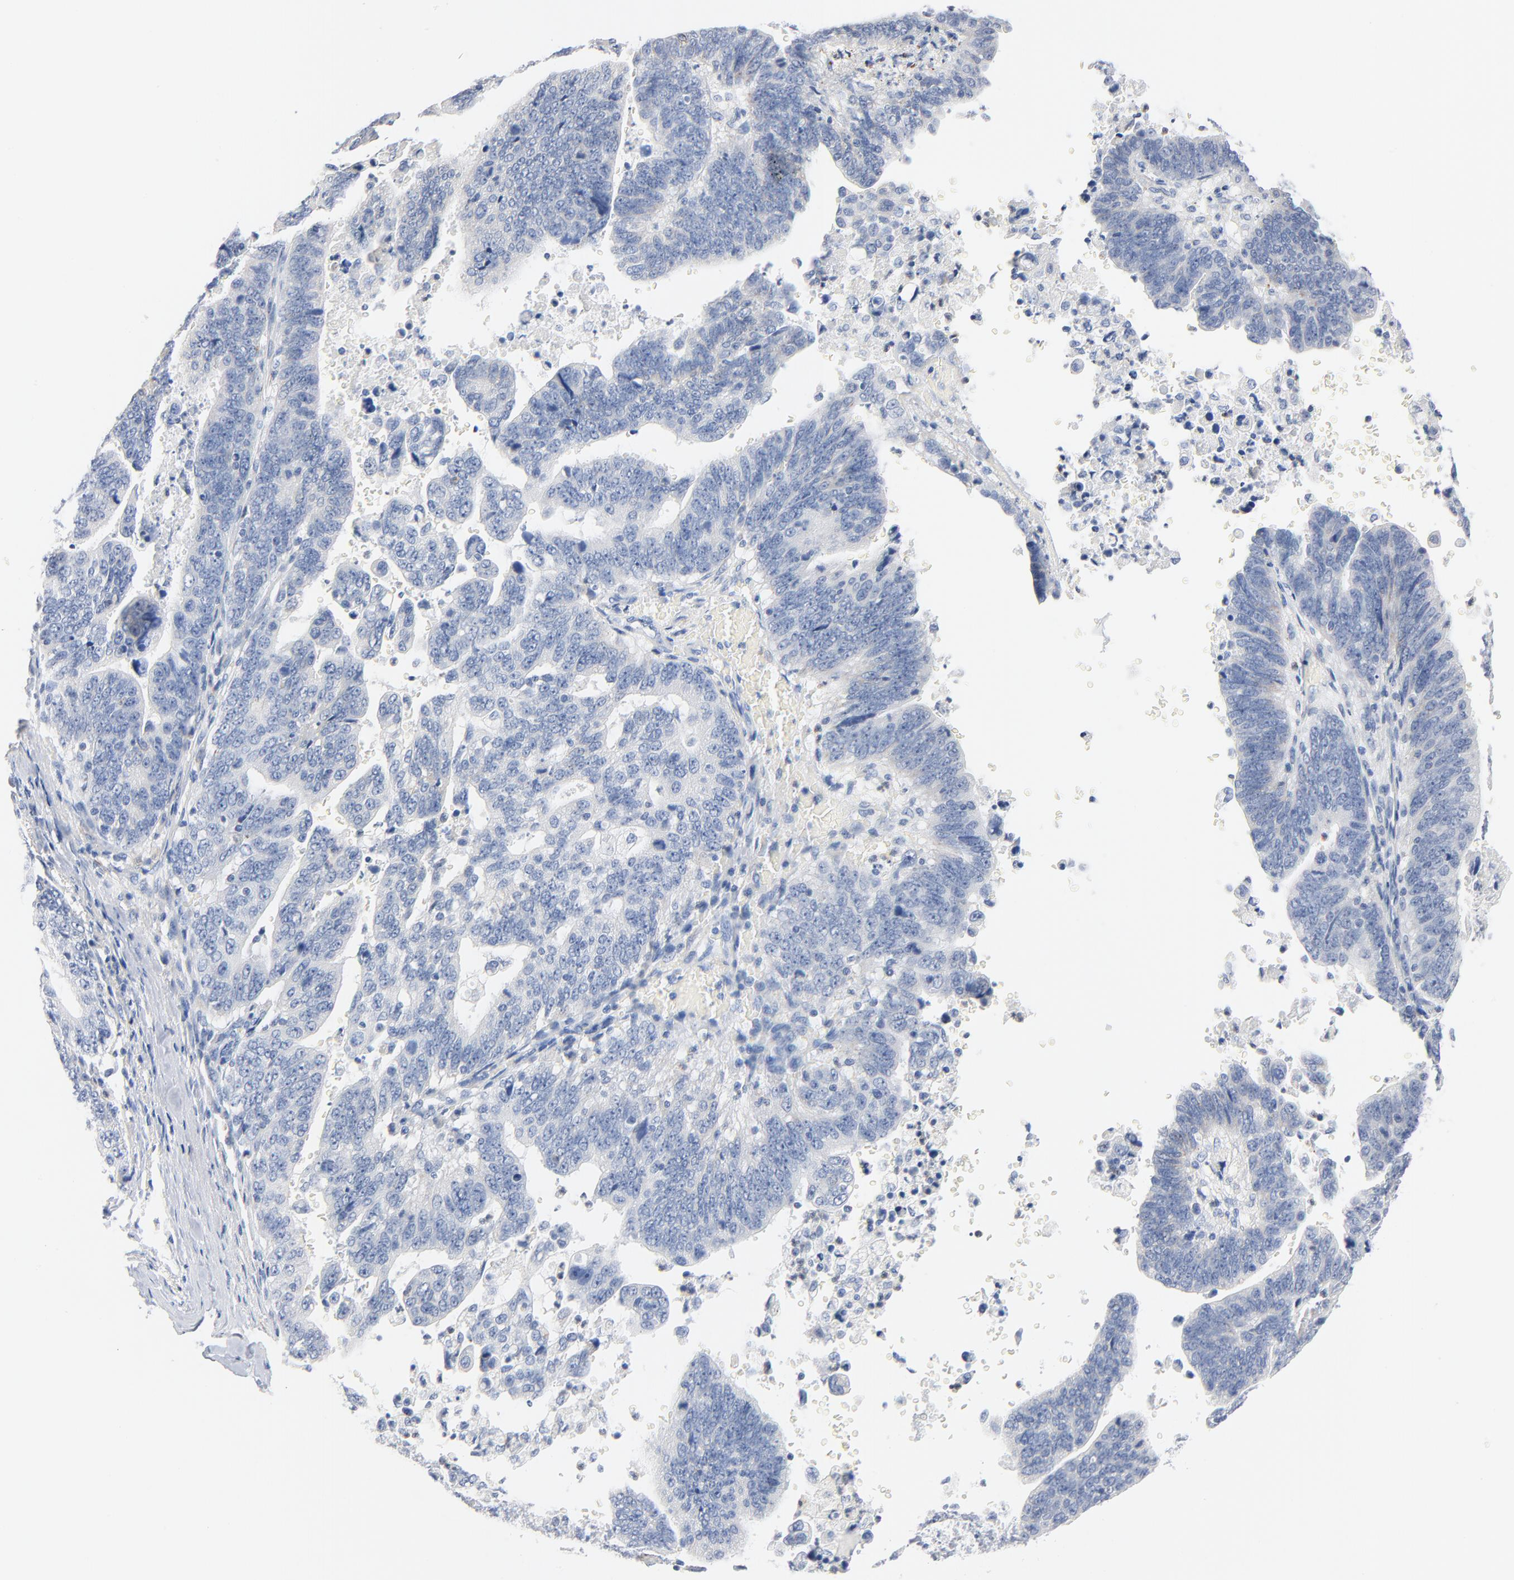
{"staining": {"intensity": "negative", "quantity": "none", "location": "none"}, "tissue": "stomach cancer", "cell_type": "Tumor cells", "image_type": "cancer", "snomed": [{"axis": "morphology", "description": "Adenocarcinoma, NOS"}, {"axis": "topography", "description": "Stomach, upper"}], "caption": "The histopathology image exhibits no staining of tumor cells in stomach cancer (adenocarcinoma).", "gene": "IFT43", "patient": {"sex": "female", "age": 50}}